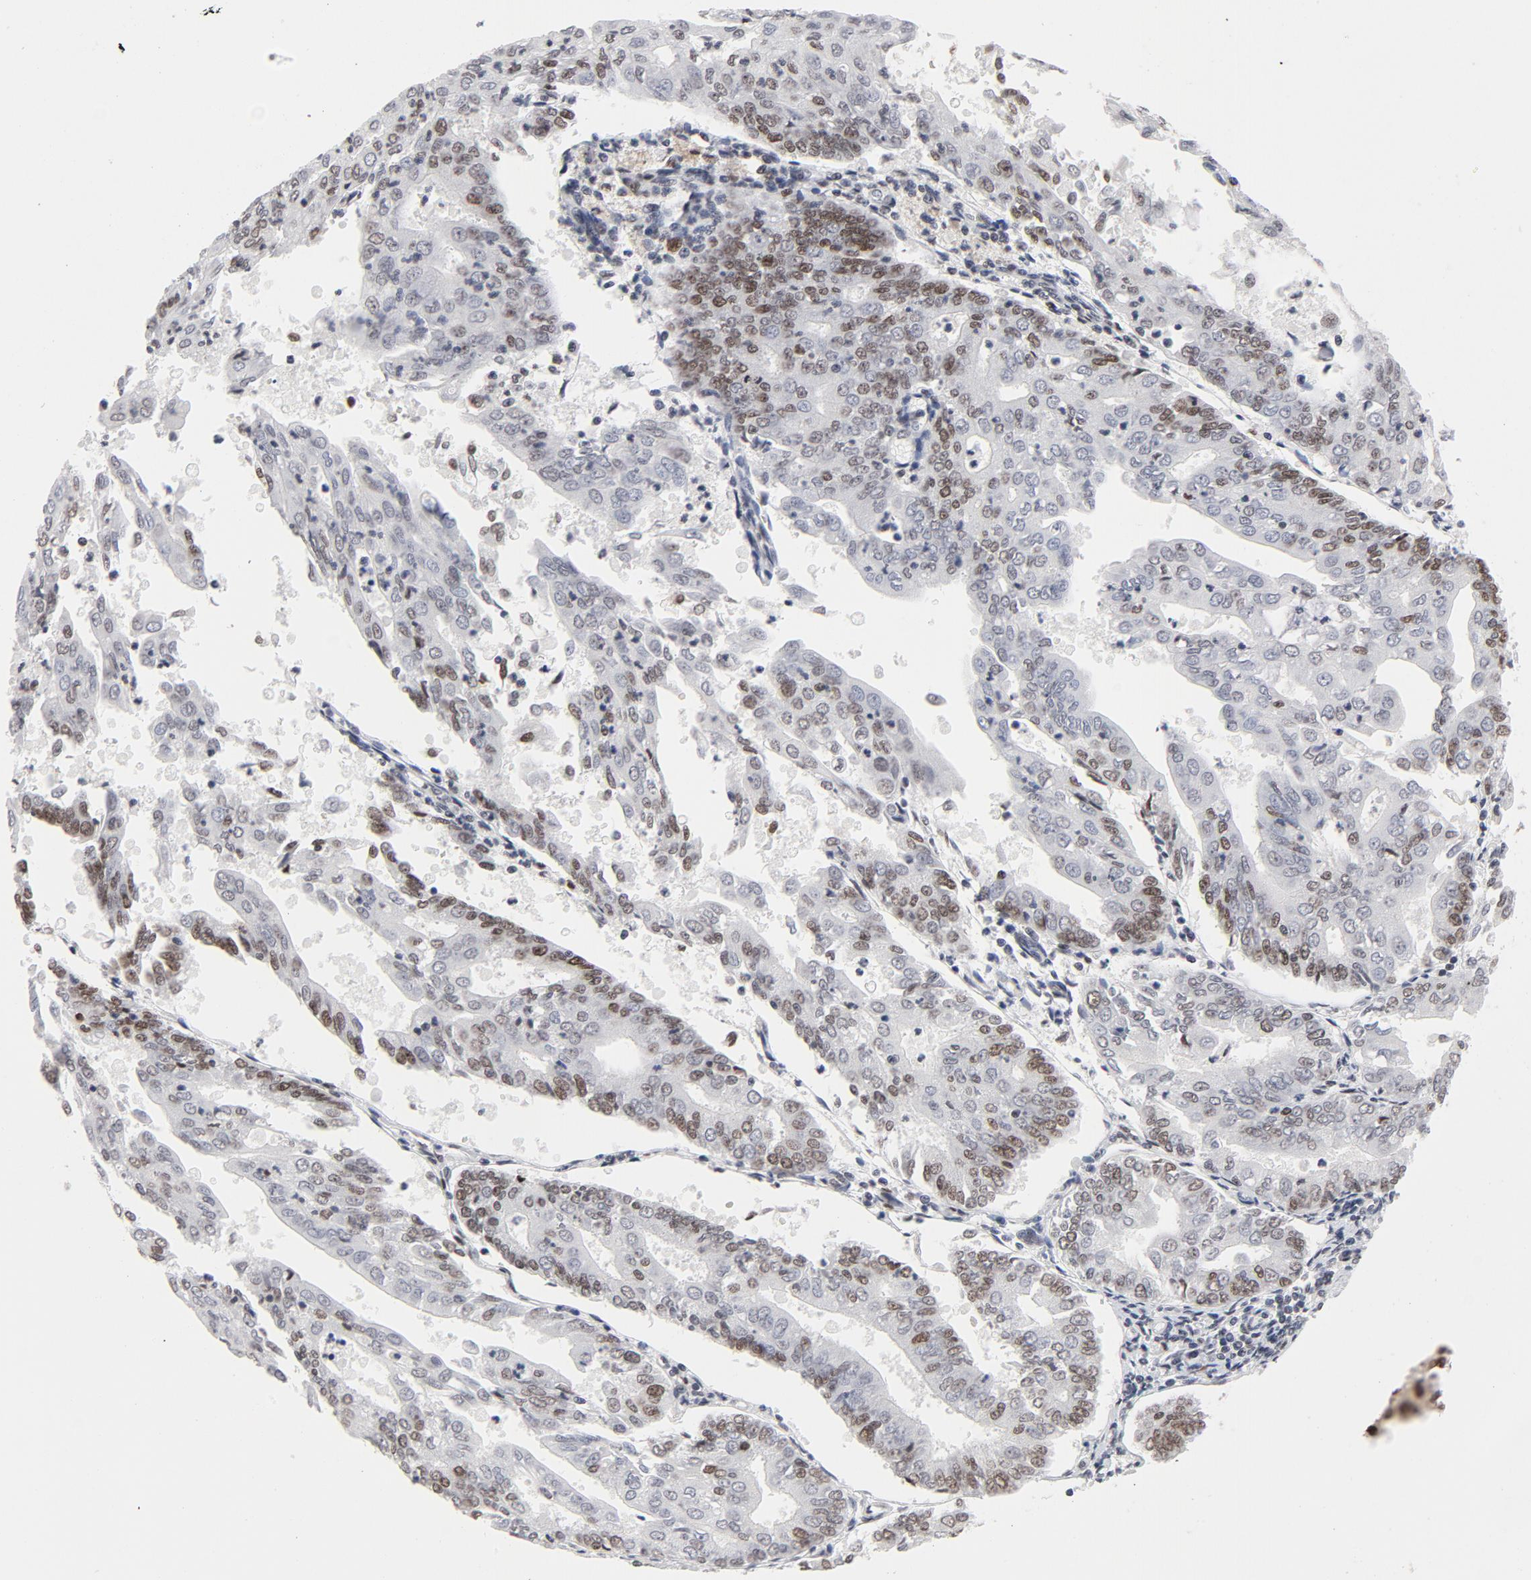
{"staining": {"intensity": "weak", "quantity": "<25%", "location": "nuclear"}, "tissue": "endometrial cancer", "cell_type": "Tumor cells", "image_type": "cancer", "snomed": [{"axis": "morphology", "description": "Adenocarcinoma, NOS"}, {"axis": "topography", "description": "Endometrium"}], "caption": "Immunohistochemical staining of human endometrial adenocarcinoma demonstrates no significant expression in tumor cells.", "gene": "RFC4", "patient": {"sex": "female", "age": 79}}